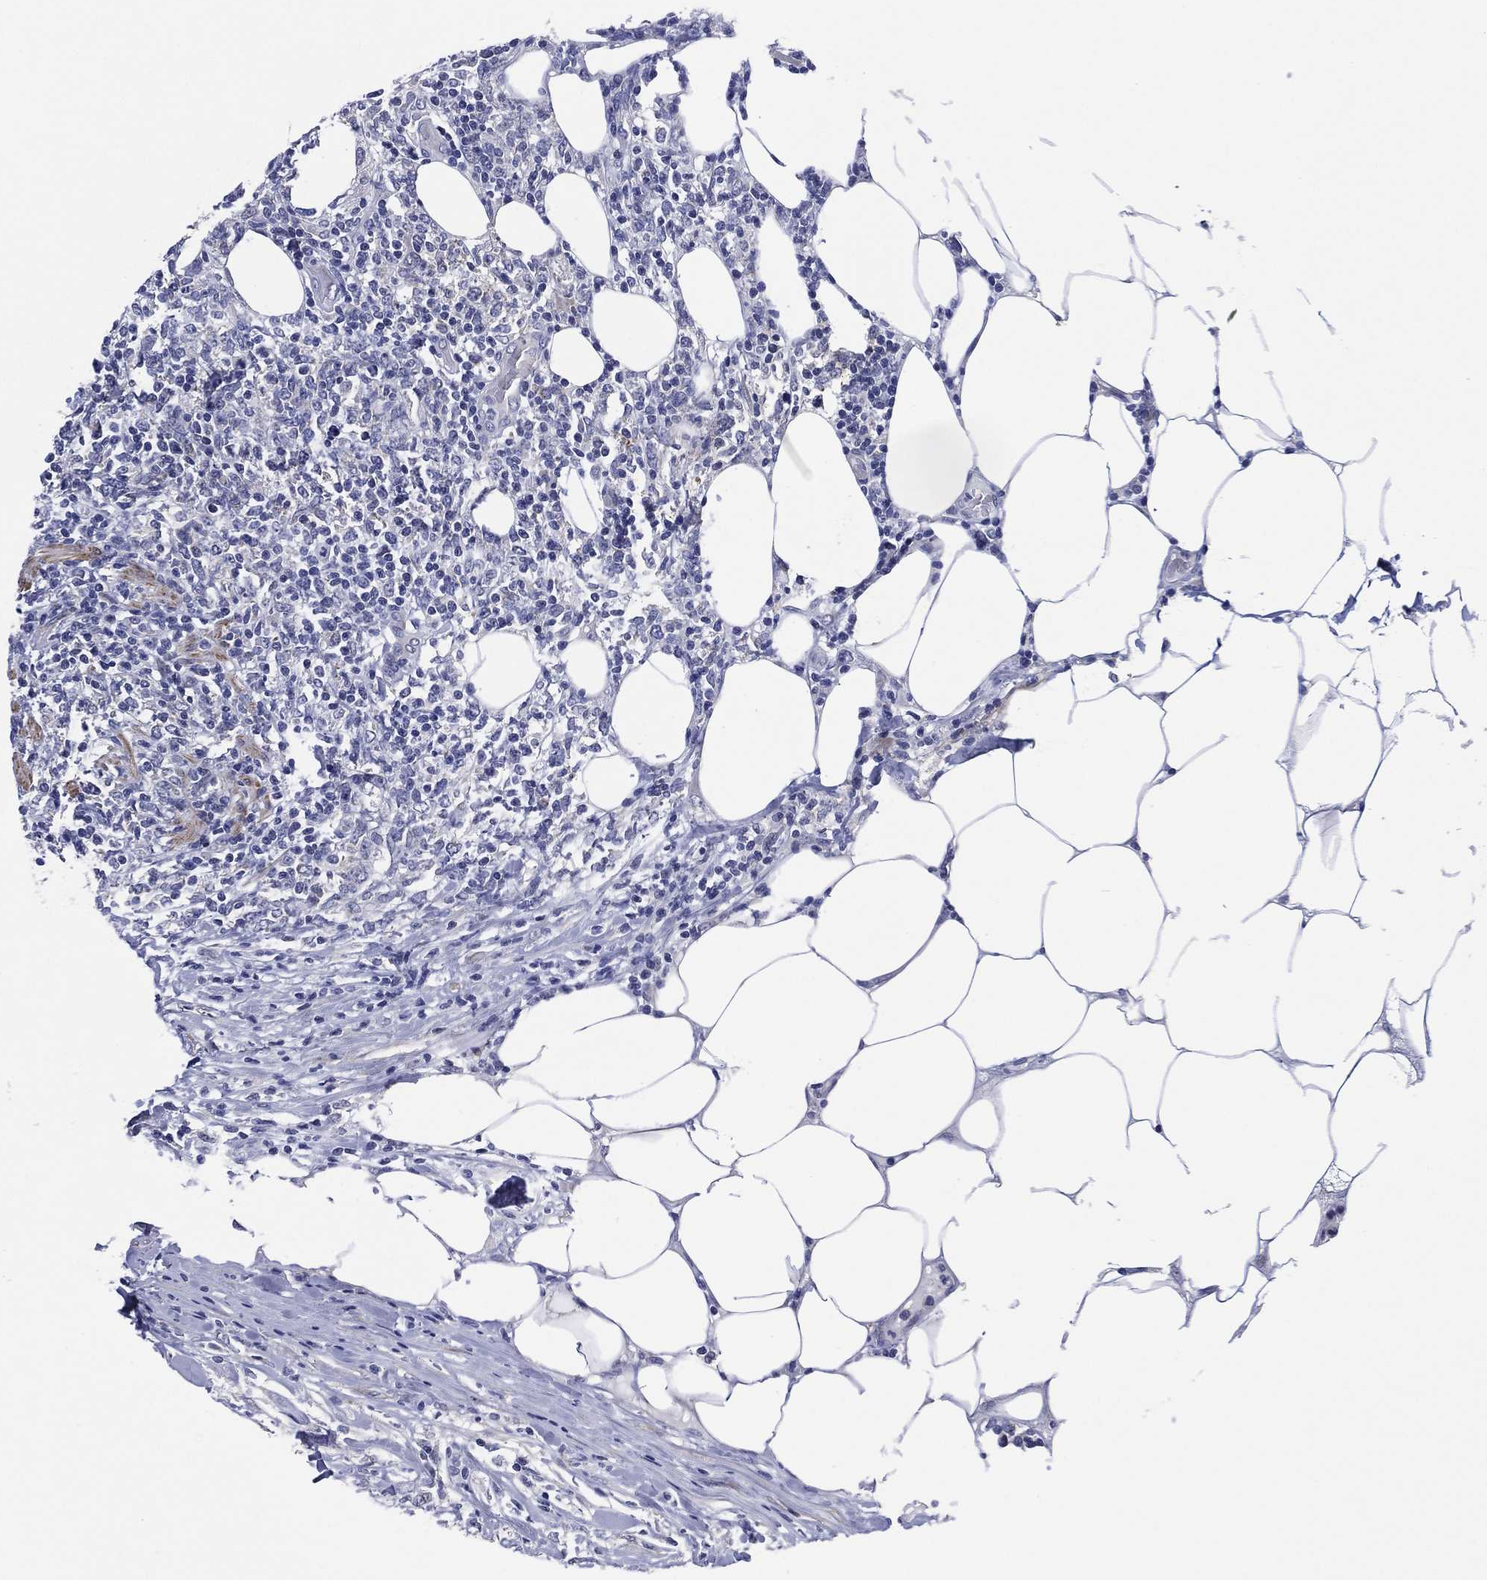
{"staining": {"intensity": "negative", "quantity": "none", "location": "none"}, "tissue": "lymphoma", "cell_type": "Tumor cells", "image_type": "cancer", "snomed": [{"axis": "morphology", "description": "Malignant lymphoma, non-Hodgkin's type, High grade"}, {"axis": "topography", "description": "Lymph node"}], "caption": "A photomicrograph of human lymphoma is negative for staining in tumor cells. Nuclei are stained in blue.", "gene": "CLIP3", "patient": {"sex": "female", "age": 84}}